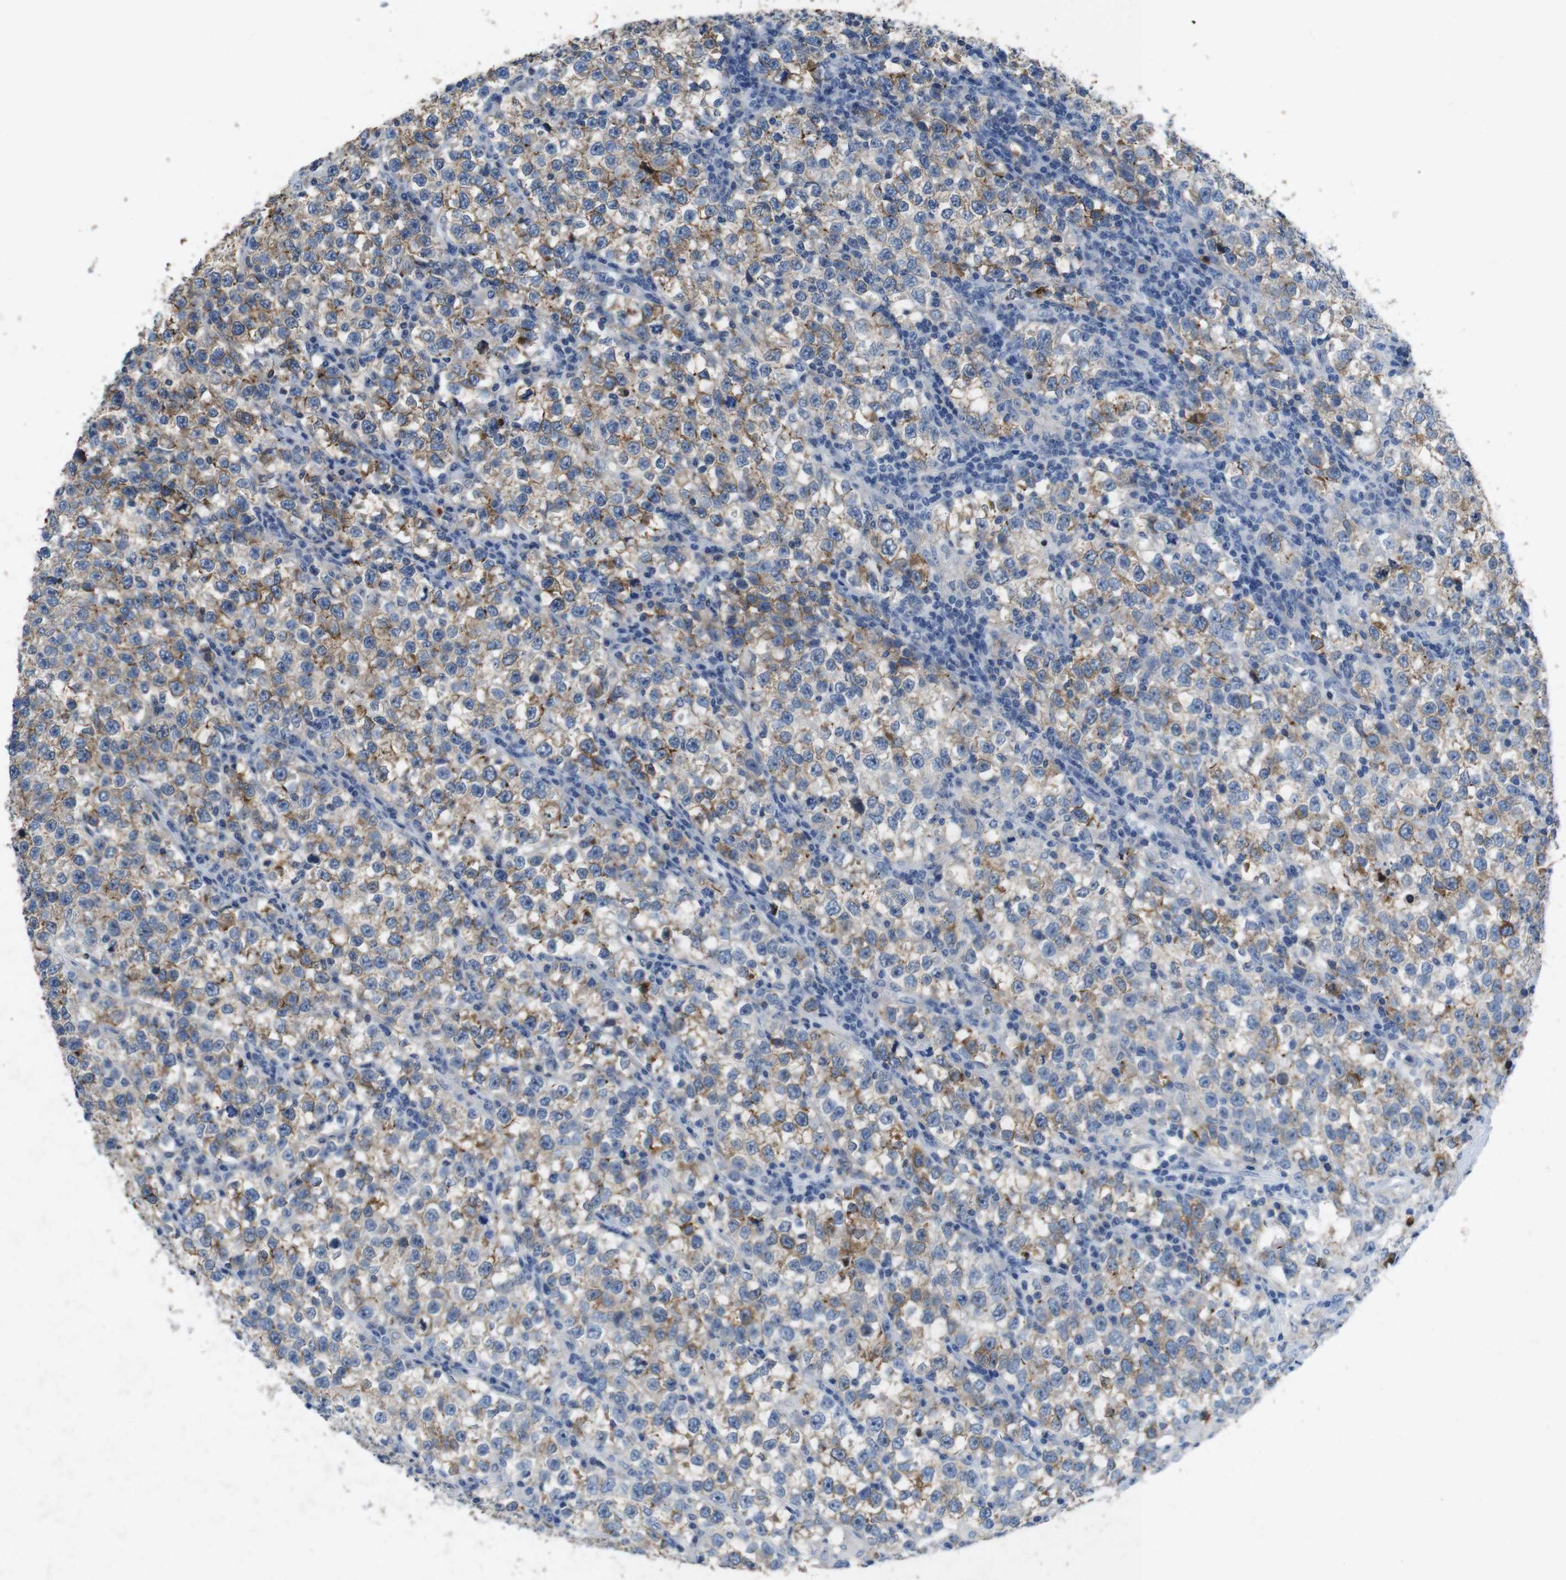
{"staining": {"intensity": "moderate", "quantity": "25%-75%", "location": "cytoplasmic/membranous"}, "tissue": "testis cancer", "cell_type": "Tumor cells", "image_type": "cancer", "snomed": [{"axis": "morphology", "description": "Normal tissue, NOS"}, {"axis": "morphology", "description": "Seminoma, NOS"}, {"axis": "topography", "description": "Testis"}], "caption": "Immunohistochemical staining of testis cancer reveals medium levels of moderate cytoplasmic/membranous staining in about 25%-75% of tumor cells.", "gene": "TJP3", "patient": {"sex": "male", "age": 43}}